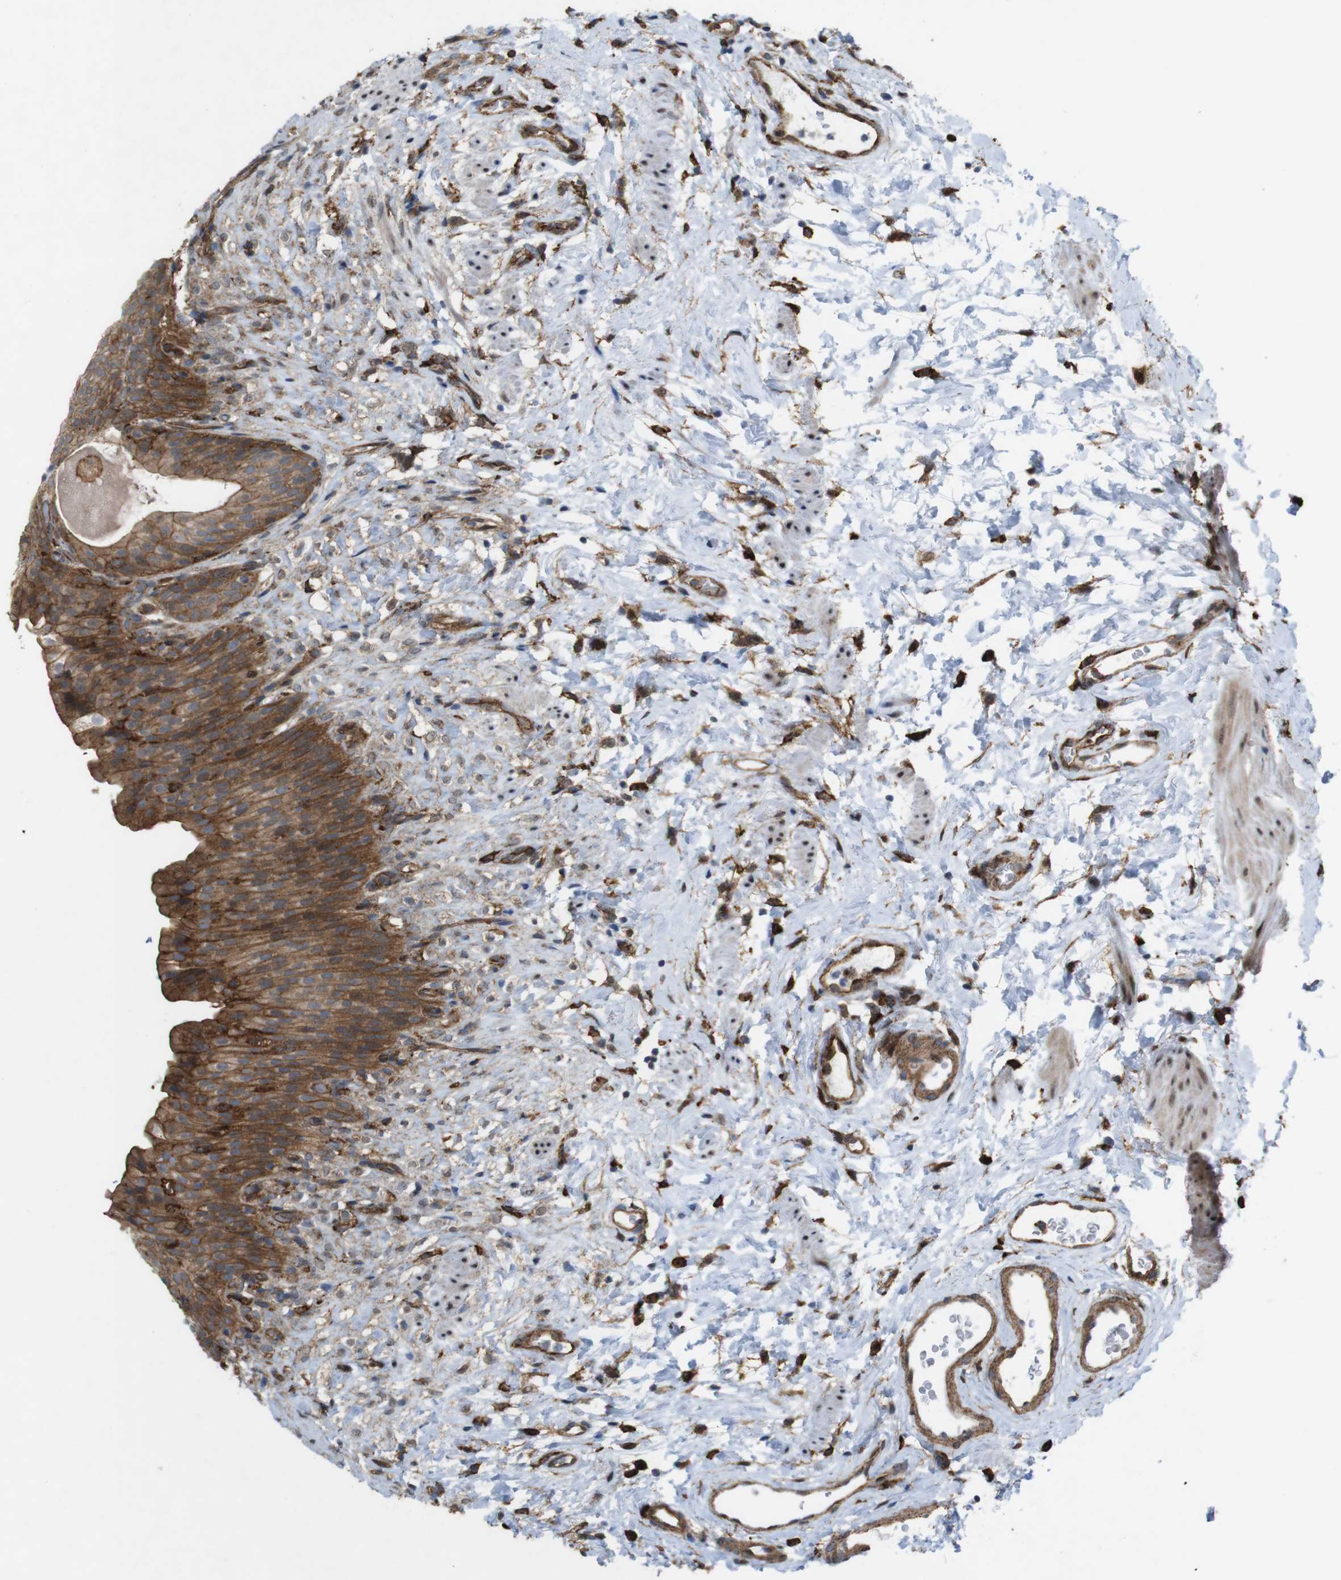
{"staining": {"intensity": "strong", "quantity": ">75%", "location": "cytoplasmic/membranous"}, "tissue": "urinary bladder", "cell_type": "Urothelial cells", "image_type": "normal", "snomed": [{"axis": "morphology", "description": "Normal tissue, NOS"}, {"axis": "topography", "description": "Urinary bladder"}], "caption": "Urinary bladder stained with immunohistochemistry (IHC) shows strong cytoplasmic/membranous expression in about >75% of urothelial cells. (brown staining indicates protein expression, while blue staining denotes nuclei).", "gene": "PTGER4", "patient": {"sex": "female", "age": 79}}